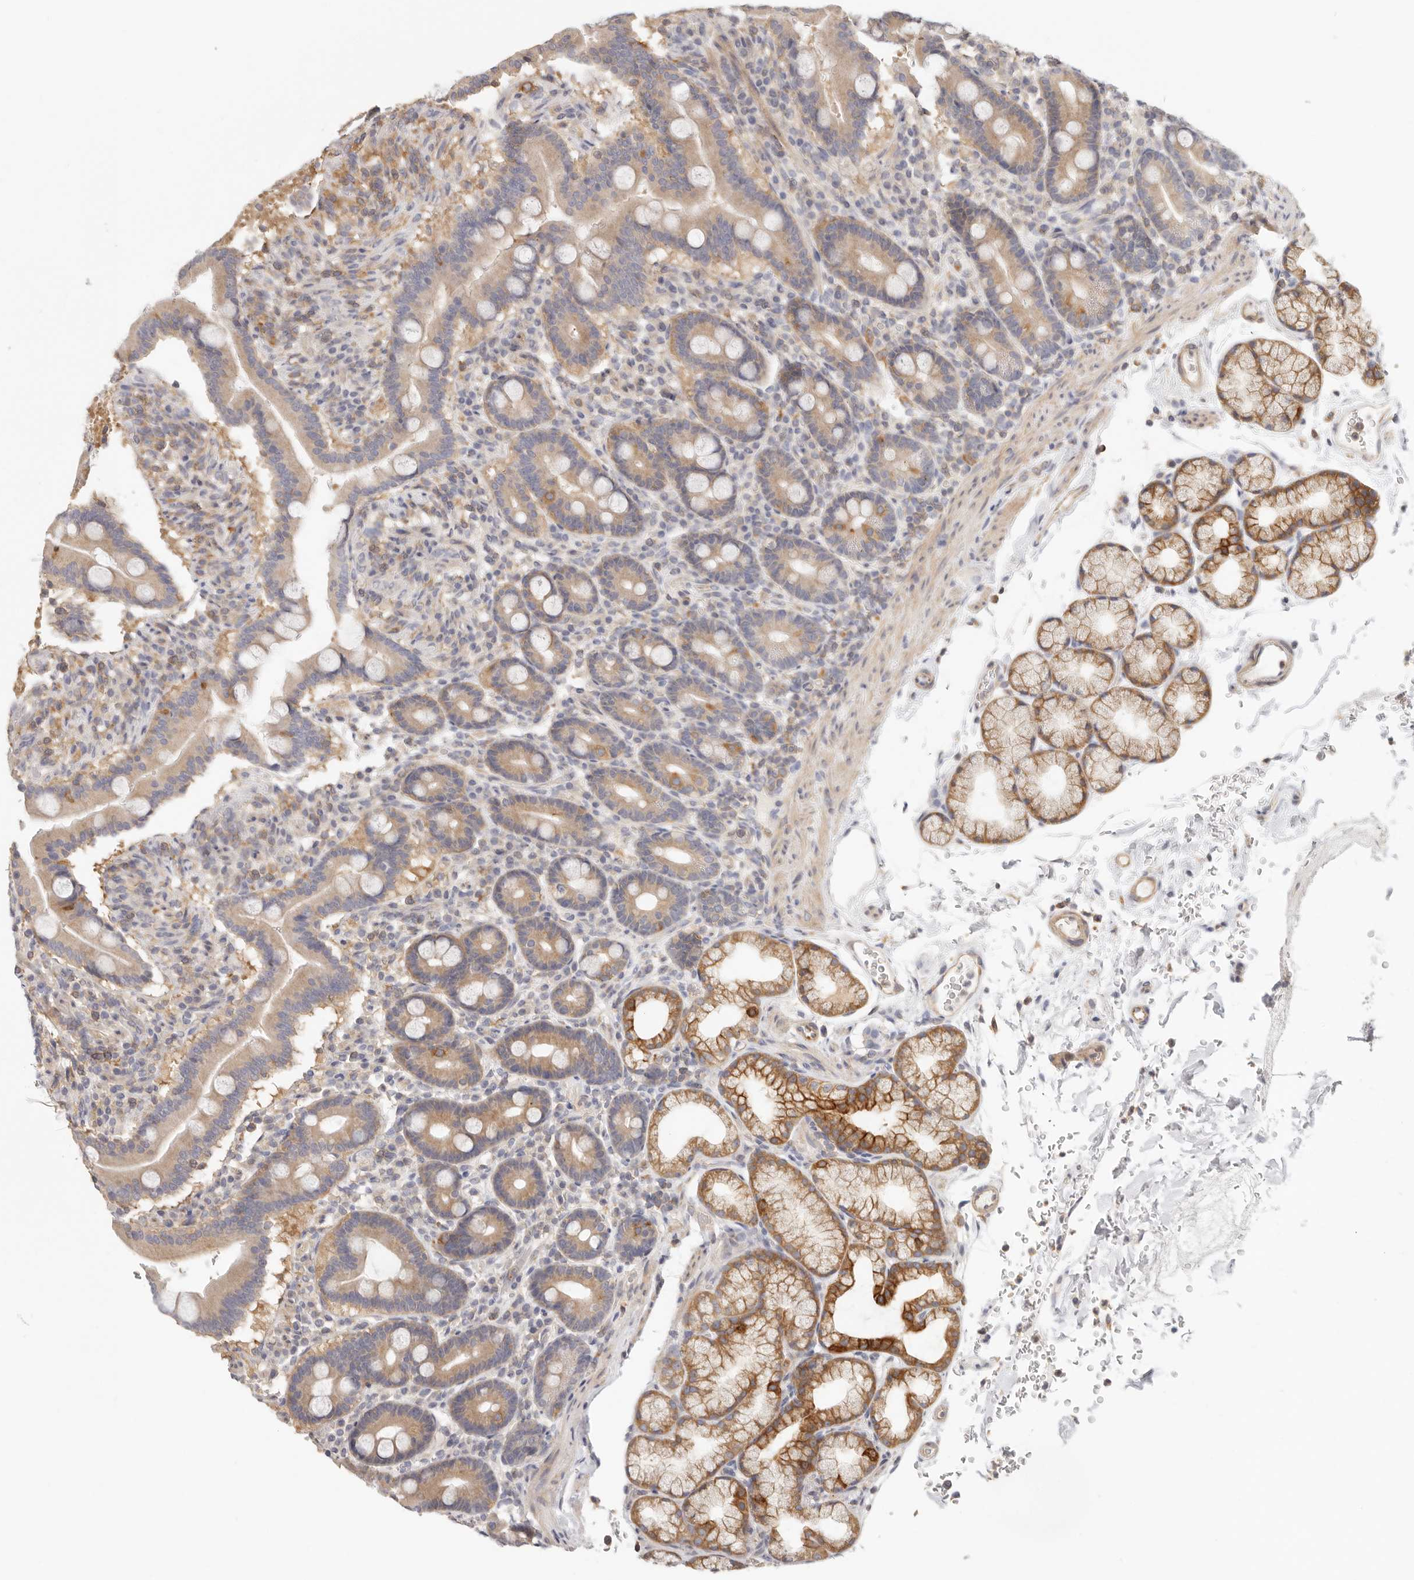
{"staining": {"intensity": "moderate", "quantity": "25%-75%", "location": "cytoplasmic/membranous"}, "tissue": "duodenum", "cell_type": "Glandular cells", "image_type": "normal", "snomed": [{"axis": "morphology", "description": "Normal tissue, NOS"}, {"axis": "topography", "description": "Duodenum"}], "caption": "An immunohistochemistry (IHC) image of unremarkable tissue is shown. Protein staining in brown shows moderate cytoplasmic/membranous positivity in duodenum within glandular cells.", "gene": "ANXA9", "patient": {"sex": "male", "age": 54}}